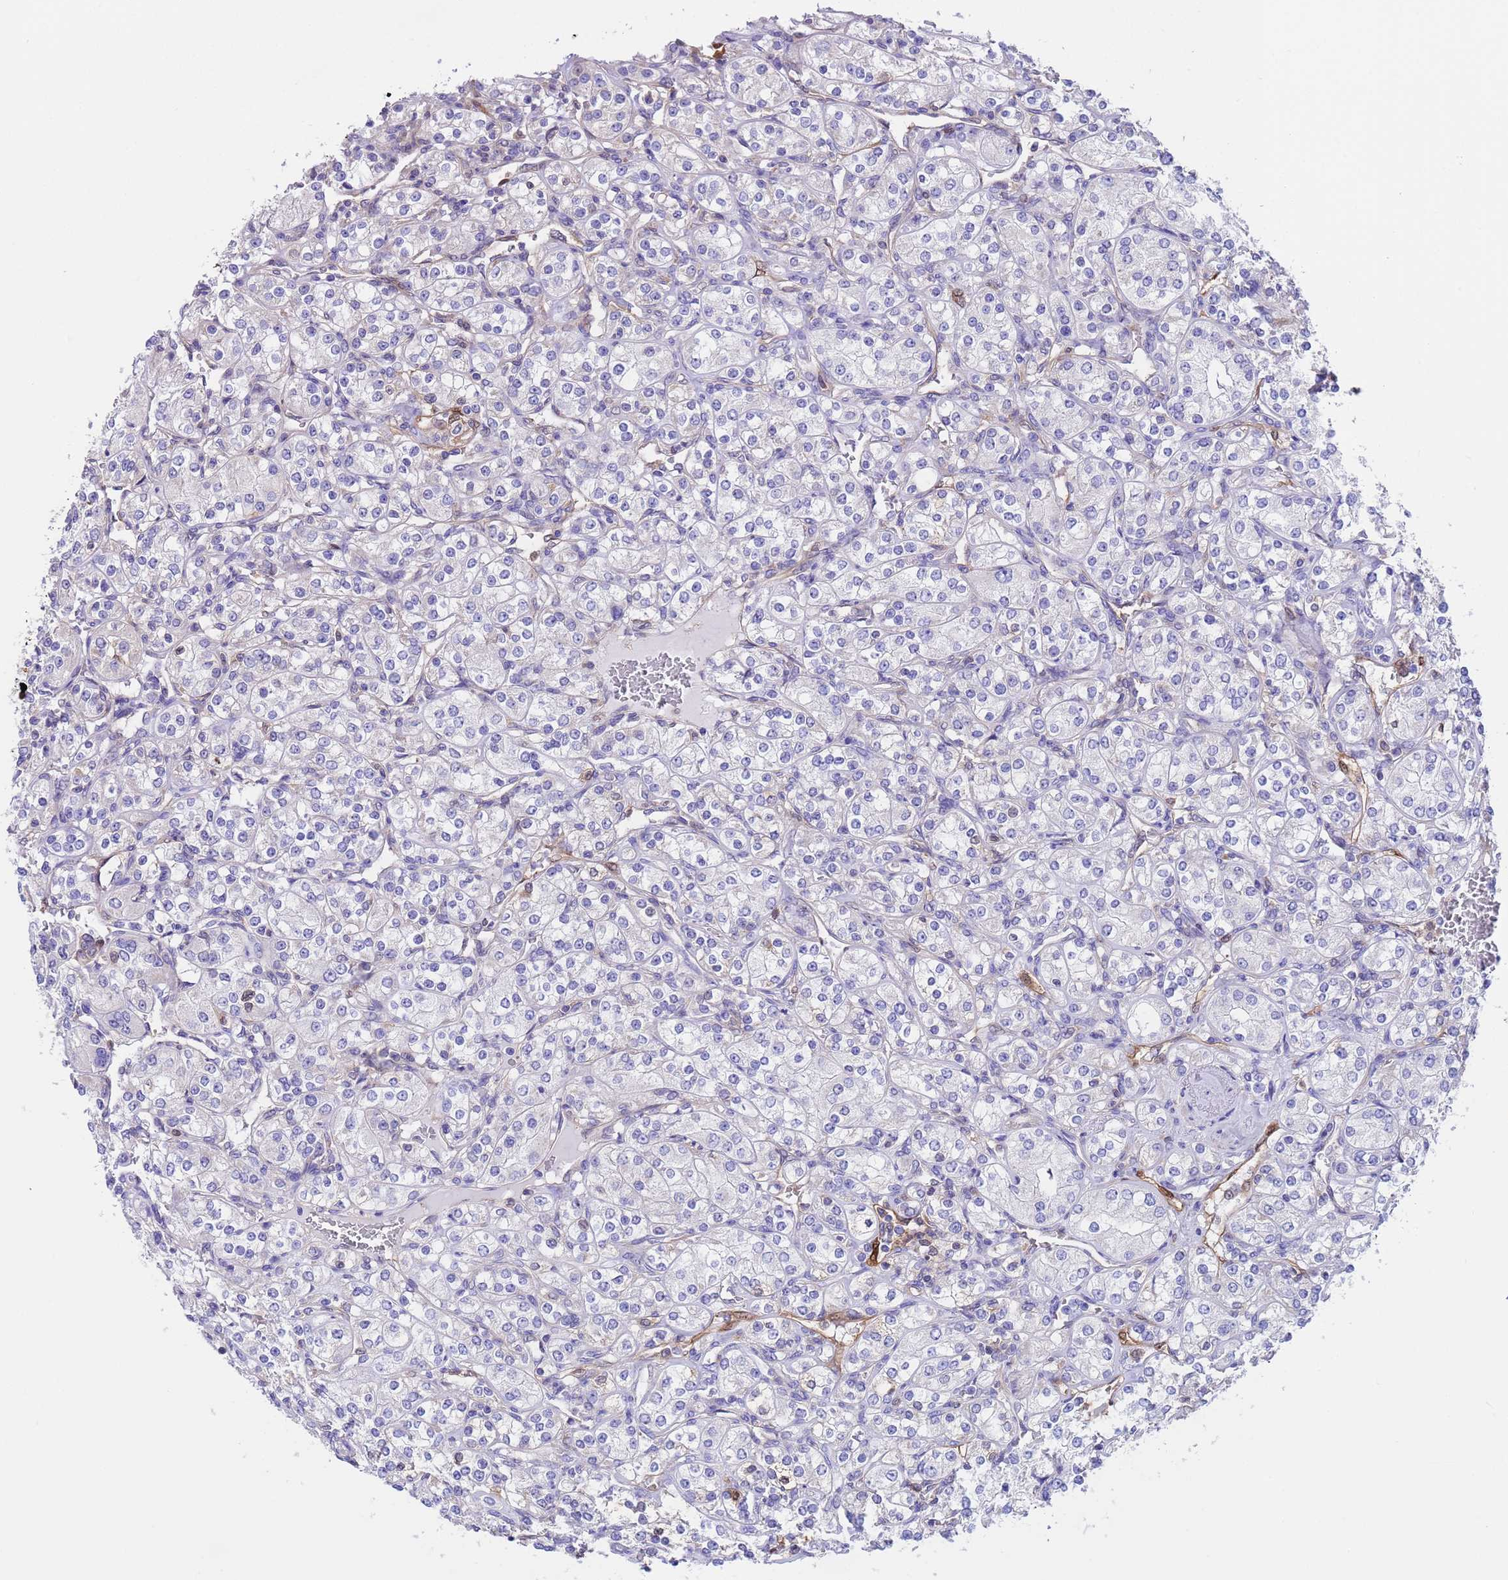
{"staining": {"intensity": "negative", "quantity": "none", "location": "none"}, "tissue": "renal cancer", "cell_type": "Tumor cells", "image_type": "cancer", "snomed": [{"axis": "morphology", "description": "Adenocarcinoma, NOS"}, {"axis": "topography", "description": "Kidney"}], "caption": "This micrograph is of renal adenocarcinoma stained with IHC to label a protein in brown with the nuclei are counter-stained blue. There is no staining in tumor cells.", "gene": "C6orf47", "patient": {"sex": "male", "age": 77}}